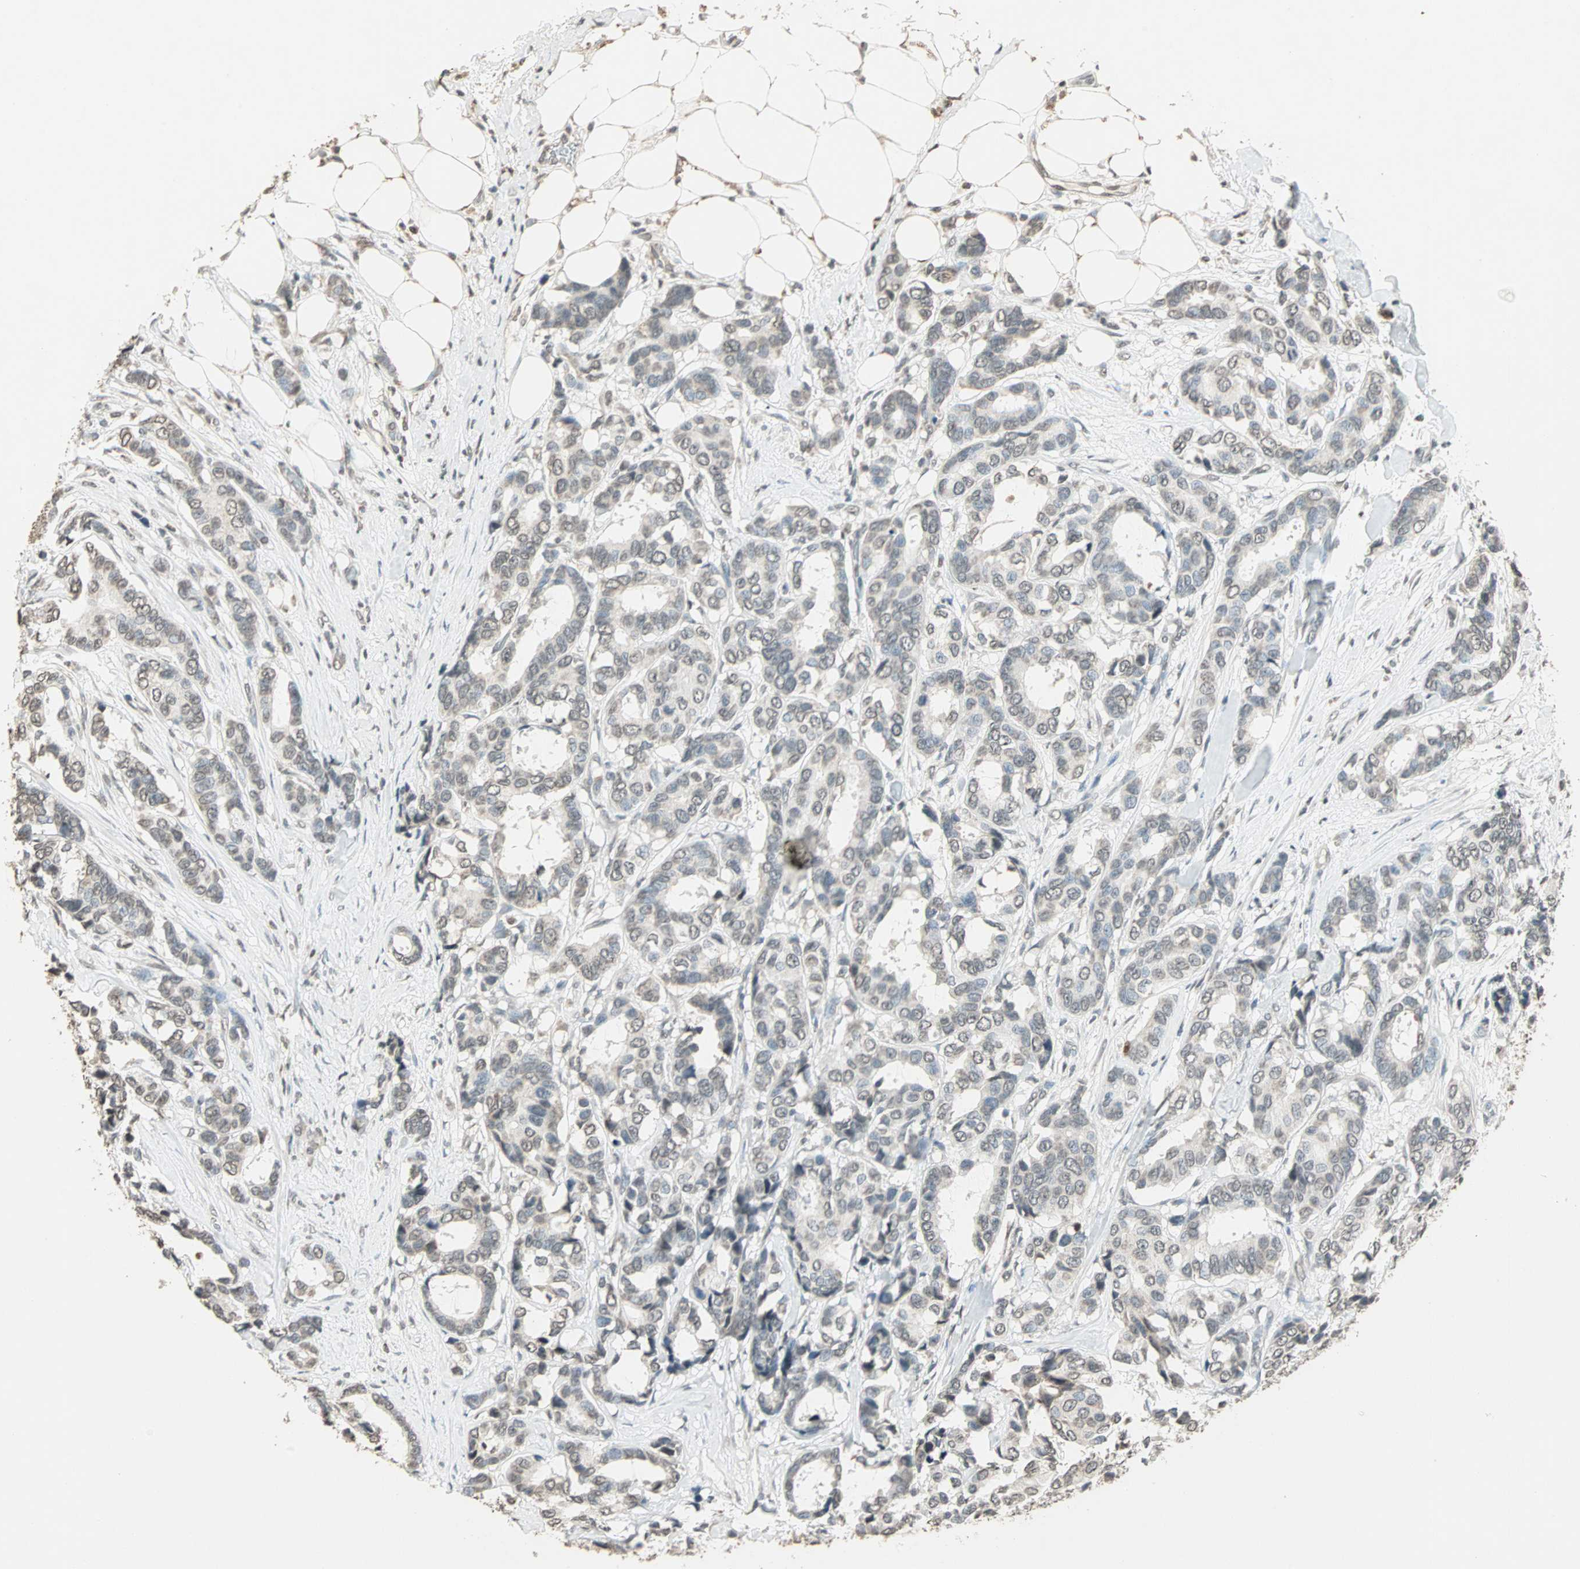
{"staining": {"intensity": "weak", "quantity": "<25%", "location": "cytoplasmic/membranous,nuclear"}, "tissue": "breast cancer", "cell_type": "Tumor cells", "image_type": "cancer", "snomed": [{"axis": "morphology", "description": "Duct carcinoma"}, {"axis": "topography", "description": "Breast"}], "caption": "Immunohistochemistry micrograph of intraductal carcinoma (breast) stained for a protein (brown), which exhibits no positivity in tumor cells. (DAB (3,3'-diaminobenzidine) immunohistochemistry, high magnification).", "gene": "PRELID1", "patient": {"sex": "female", "age": 87}}